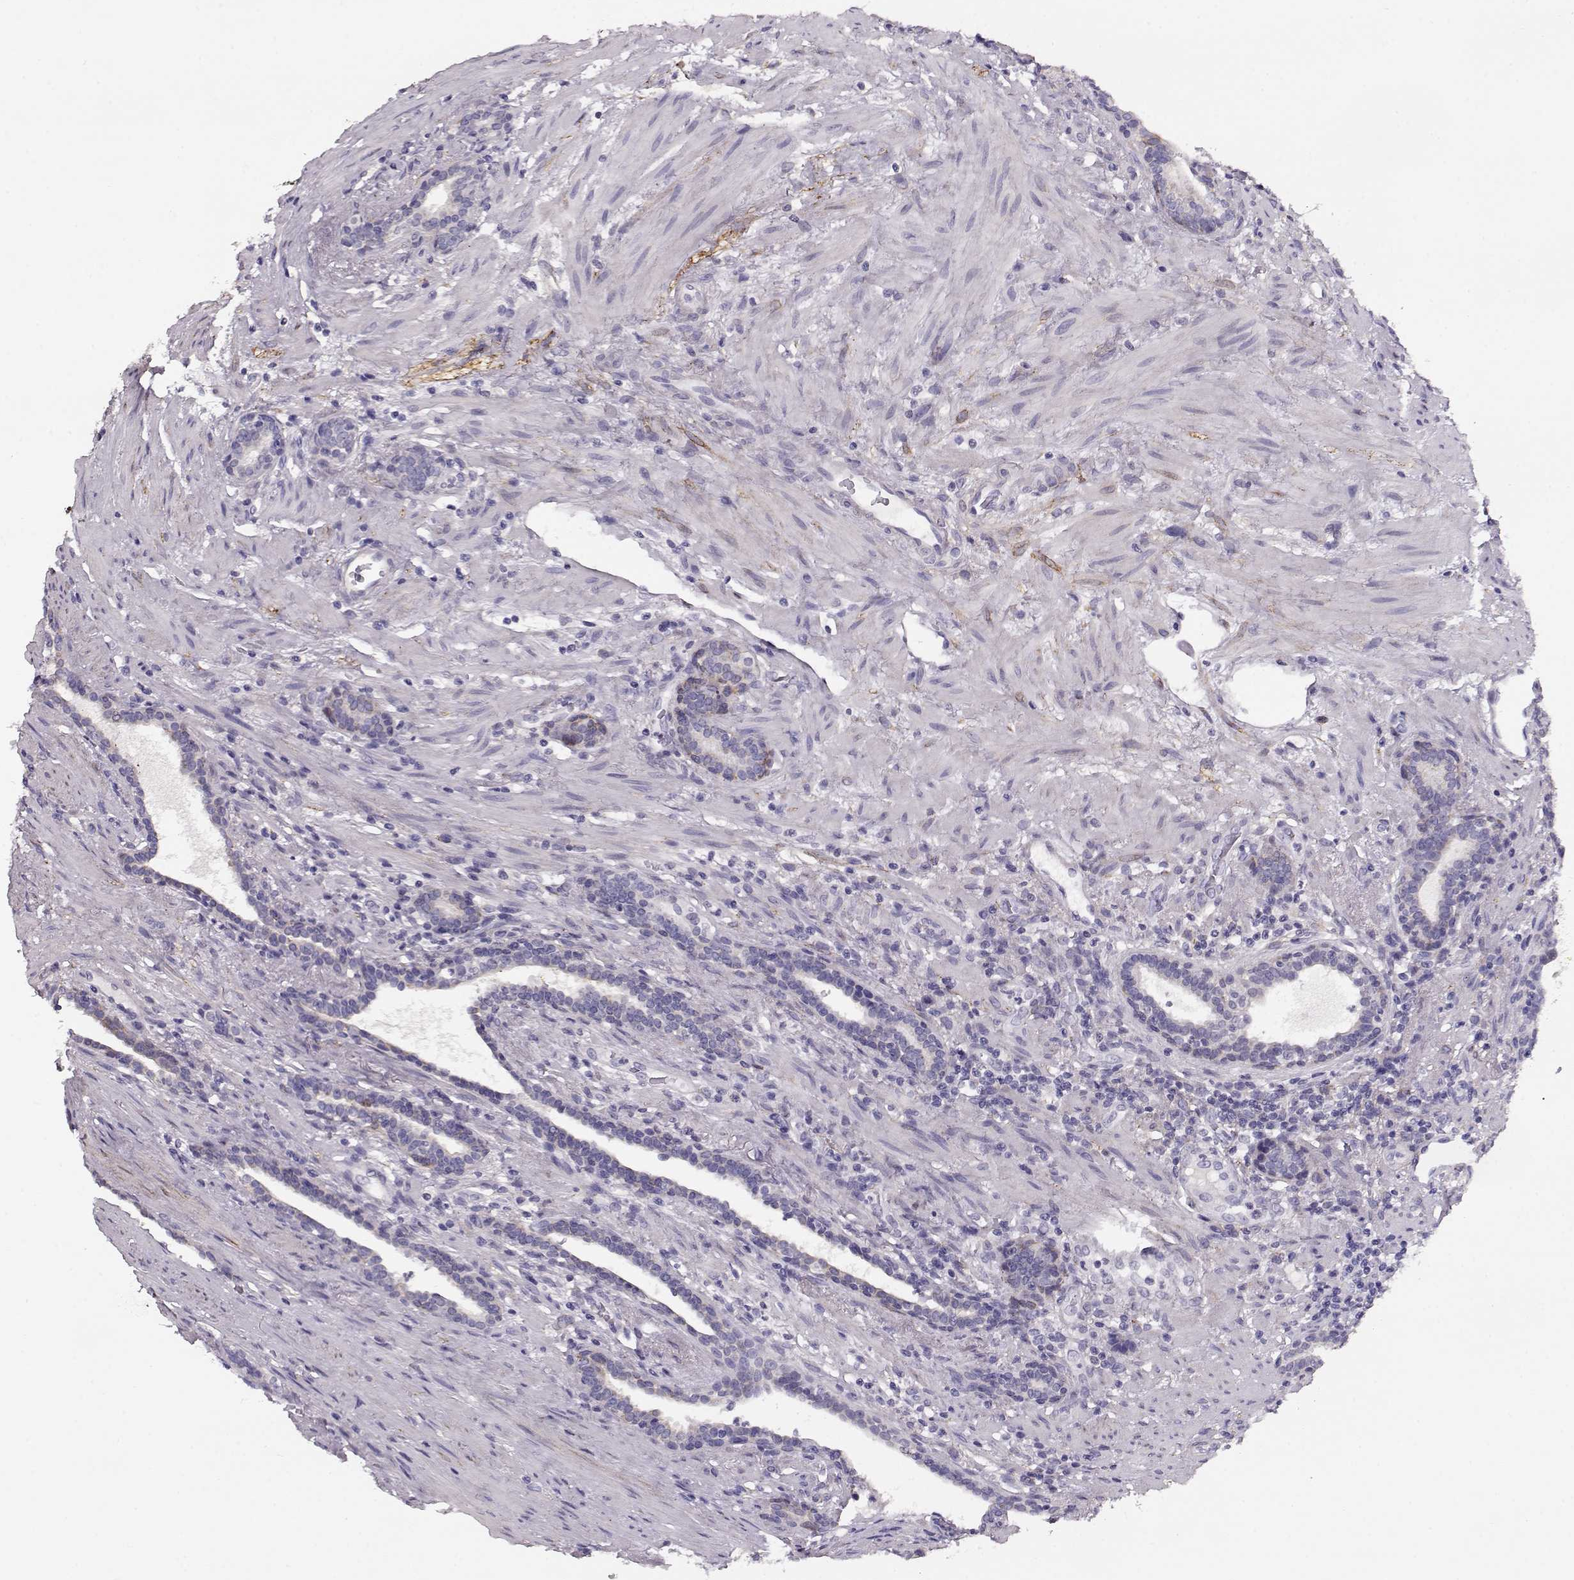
{"staining": {"intensity": "negative", "quantity": "none", "location": "none"}, "tissue": "prostate cancer", "cell_type": "Tumor cells", "image_type": "cancer", "snomed": [{"axis": "morphology", "description": "Adenocarcinoma, NOS"}, {"axis": "topography", "description": "Prostate"}], "caption": "The histopathology image demonstrates no significant staining in tumor cells of prostate cancer.", "gene": "RBM44", "patient": {"sex": "male", "age": 66}}